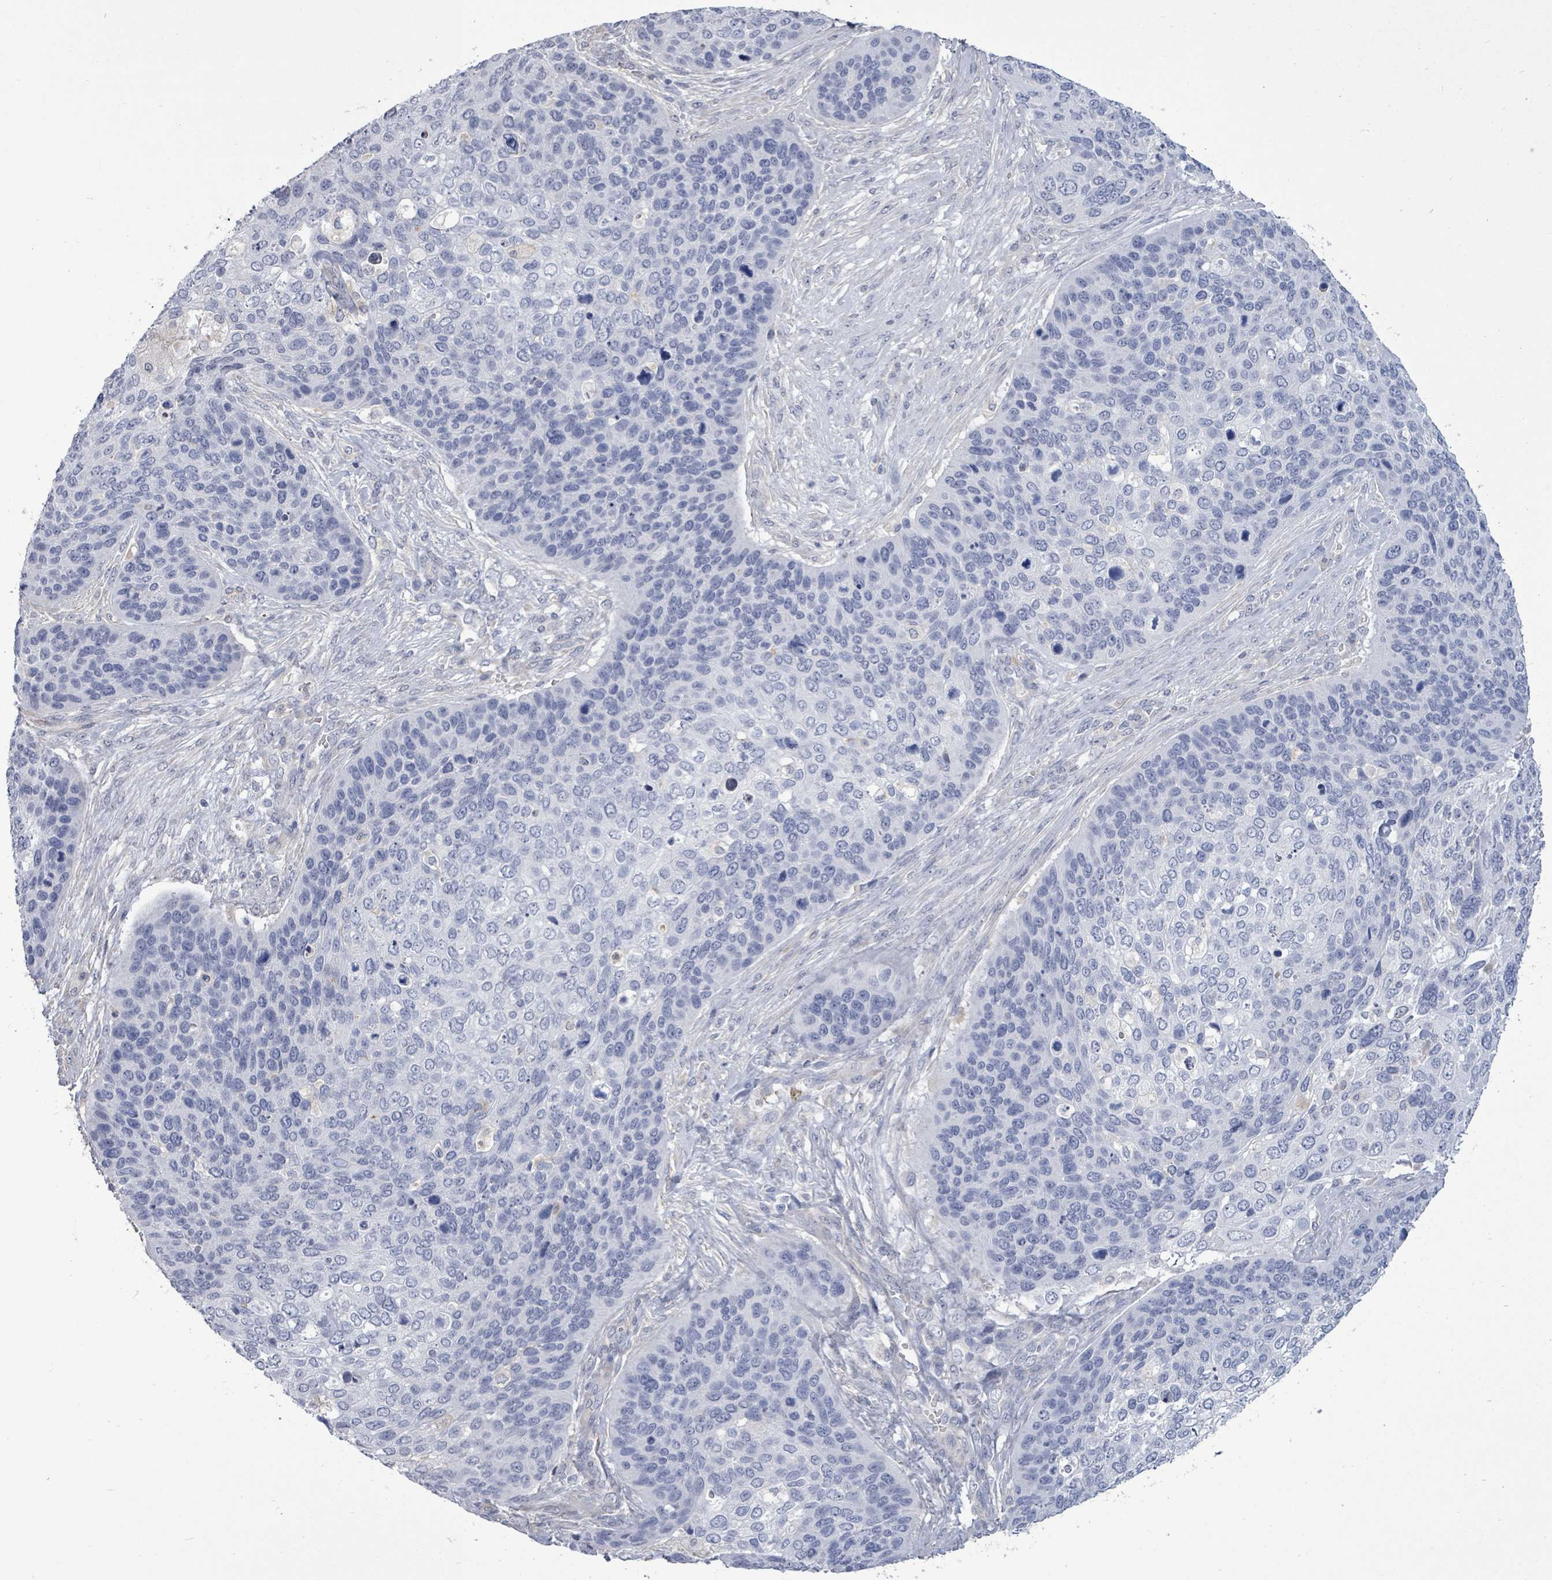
{"staining": {"intensity": "negative", "quantity": "none", "location": "none"}, "tissue": "skin cancer", "cell_type": "Tumor cells", "image_type": "cancer", "snomed": [{"axis": "morphology", "description": "Basal cell carcinoma"}, {"axis": "topography", "description": "Skin"}], "caption": "High magnification brightfield microscopy of skin cancer stained with DAB (brown) and counterstained with hematoxylin (blue): tumor cells show no significant expression.", "gene": "CT45A5", "patient": {"sex": "female", "age": 74}}